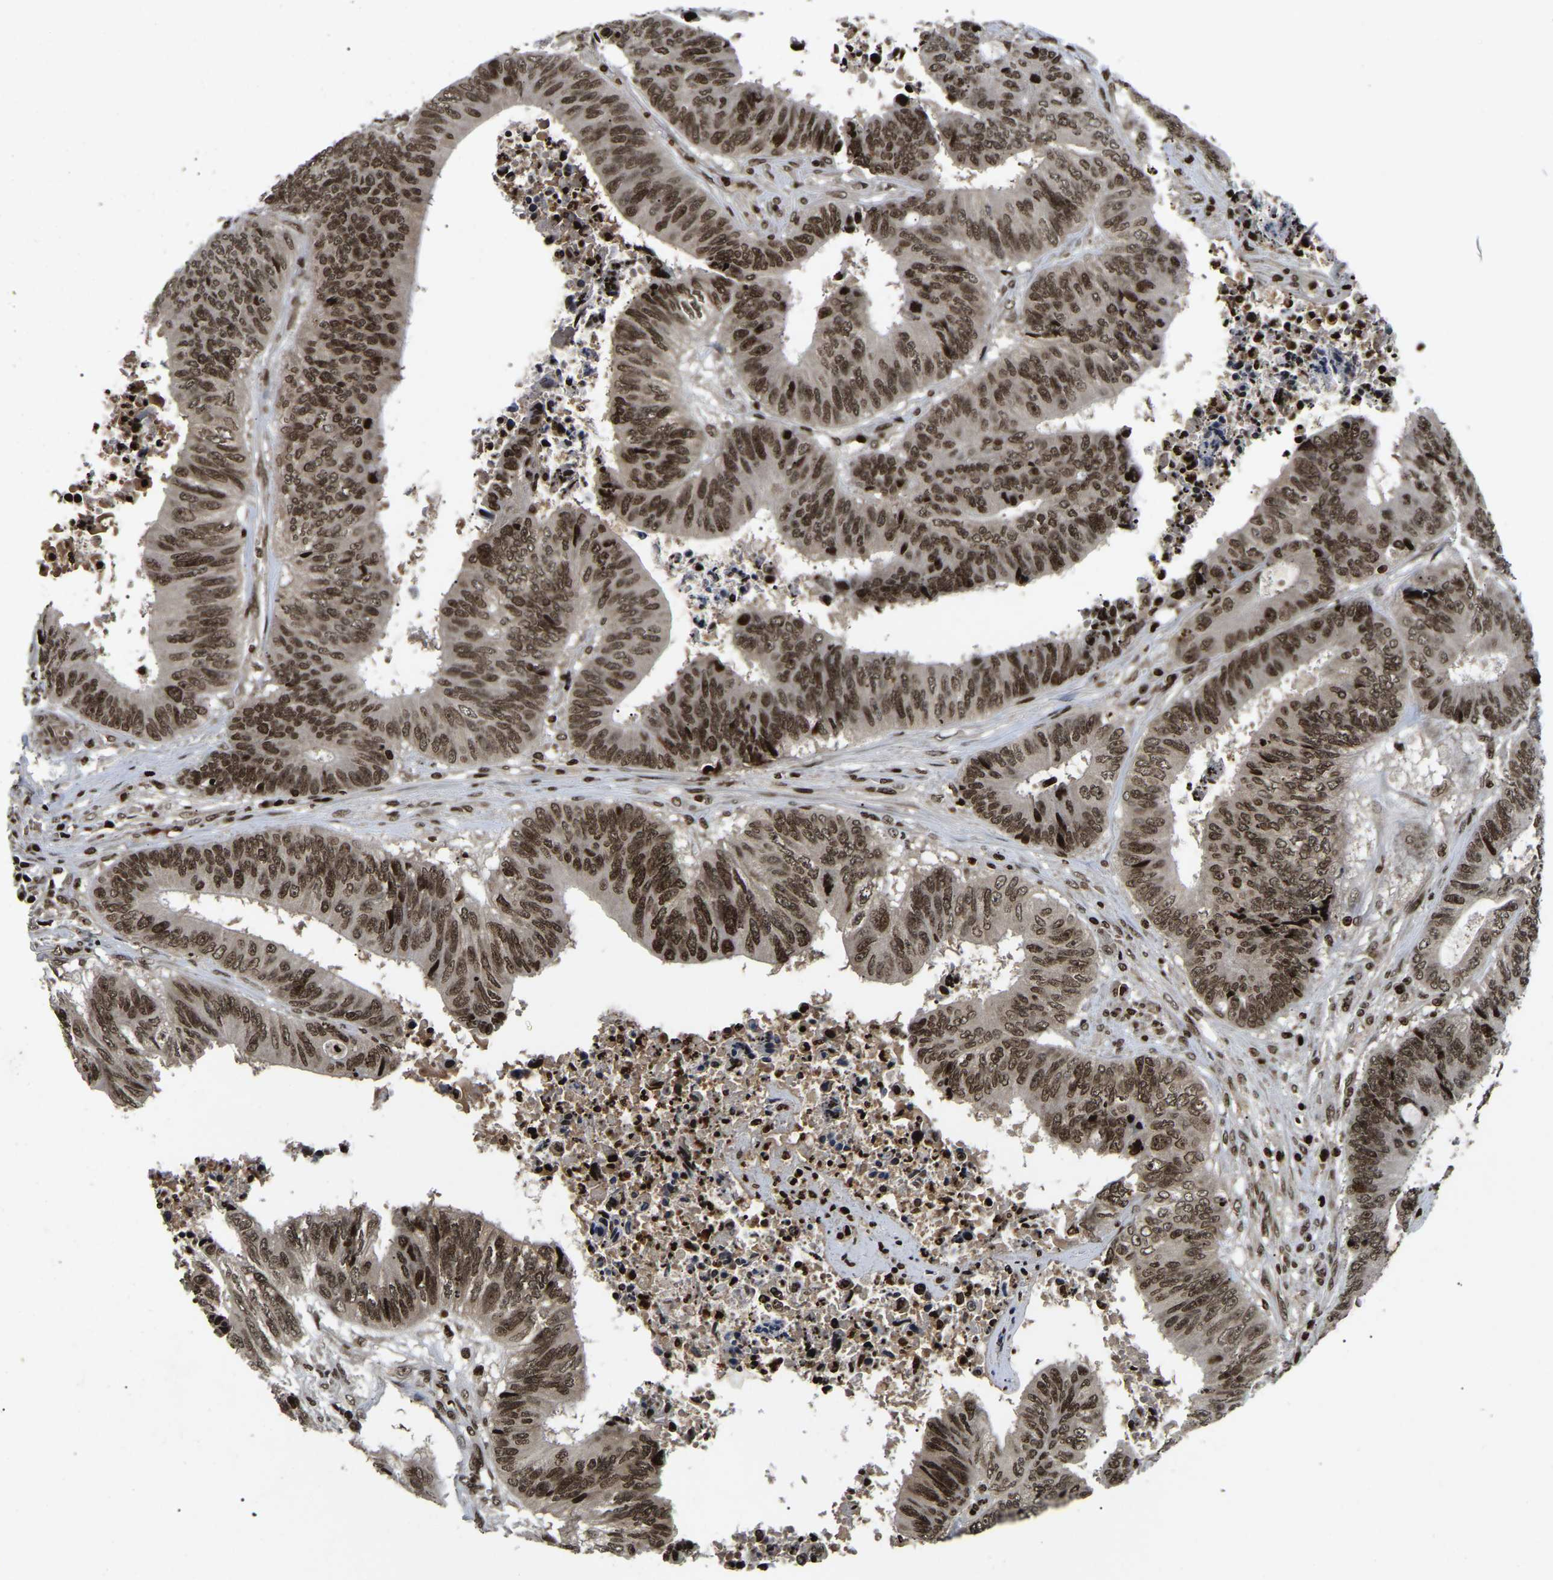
{"staining": {"intensity": "moderate", "quantity": ">75%", "location": "nuclear"}, "tissue": "colorectal cancer", "cell_type": "Tumor cells", "image_type": "cancer", "snomed": [{"axis": "morphology", "description": "Adenocarcinoma, NOS"}, {"axis": "topography", "description": "Rectum"}], "caption": "The immunohistochemical stain highlights moderate nuclear staining in tumor cells of adenocarcinoma (colorectal) tissue.", "gene": "LRRC61", "patient": {"sex": "male", "age": 72}}